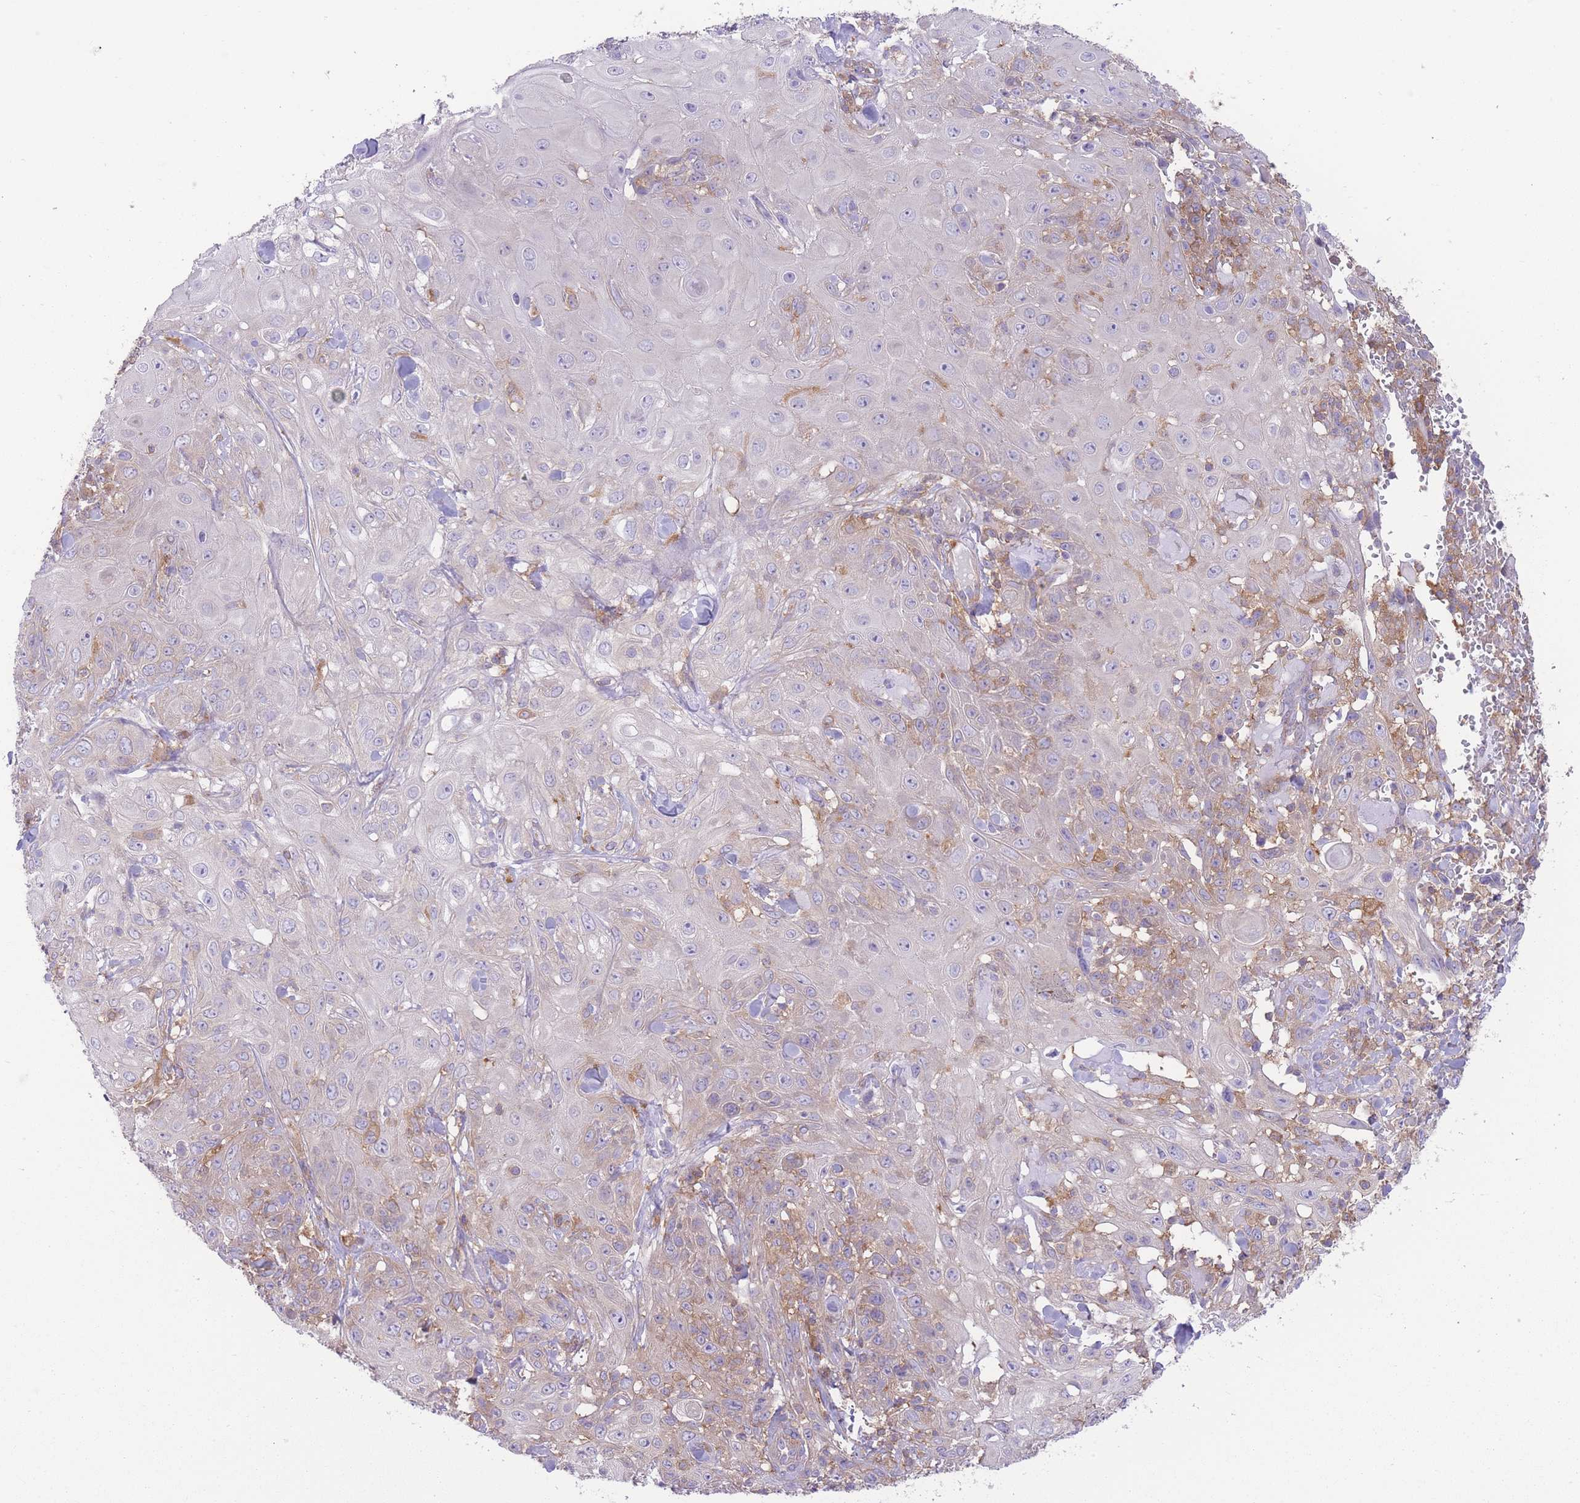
{"staining": {"intensity": "negative", "quantity": "none", "location": "none"}, "tissue": "skin cancer", "cell_type": "Tumor cells", "image_type": "cancer", "snomed": [{"axis": "morphology", "description": "Normal tissue, NOS"}, {"axis": "morphology", "description": "Squamous cell carcinoma, NOS"}, {"axis": "topography", "description": "Skin"}, {"axis": "topography", "description": "Cartilage tissue"}], "caption": "Immunohistochemistry (IHC) of human skin squamous cell carcinoma exhibits no expression in tumor cells. (DAB (3,3'-diaminobenzidine) IHC with hematoxylin counter stain).", "gene": "PRKAR1A", "patient": {"sex": "female", "age": 79}}